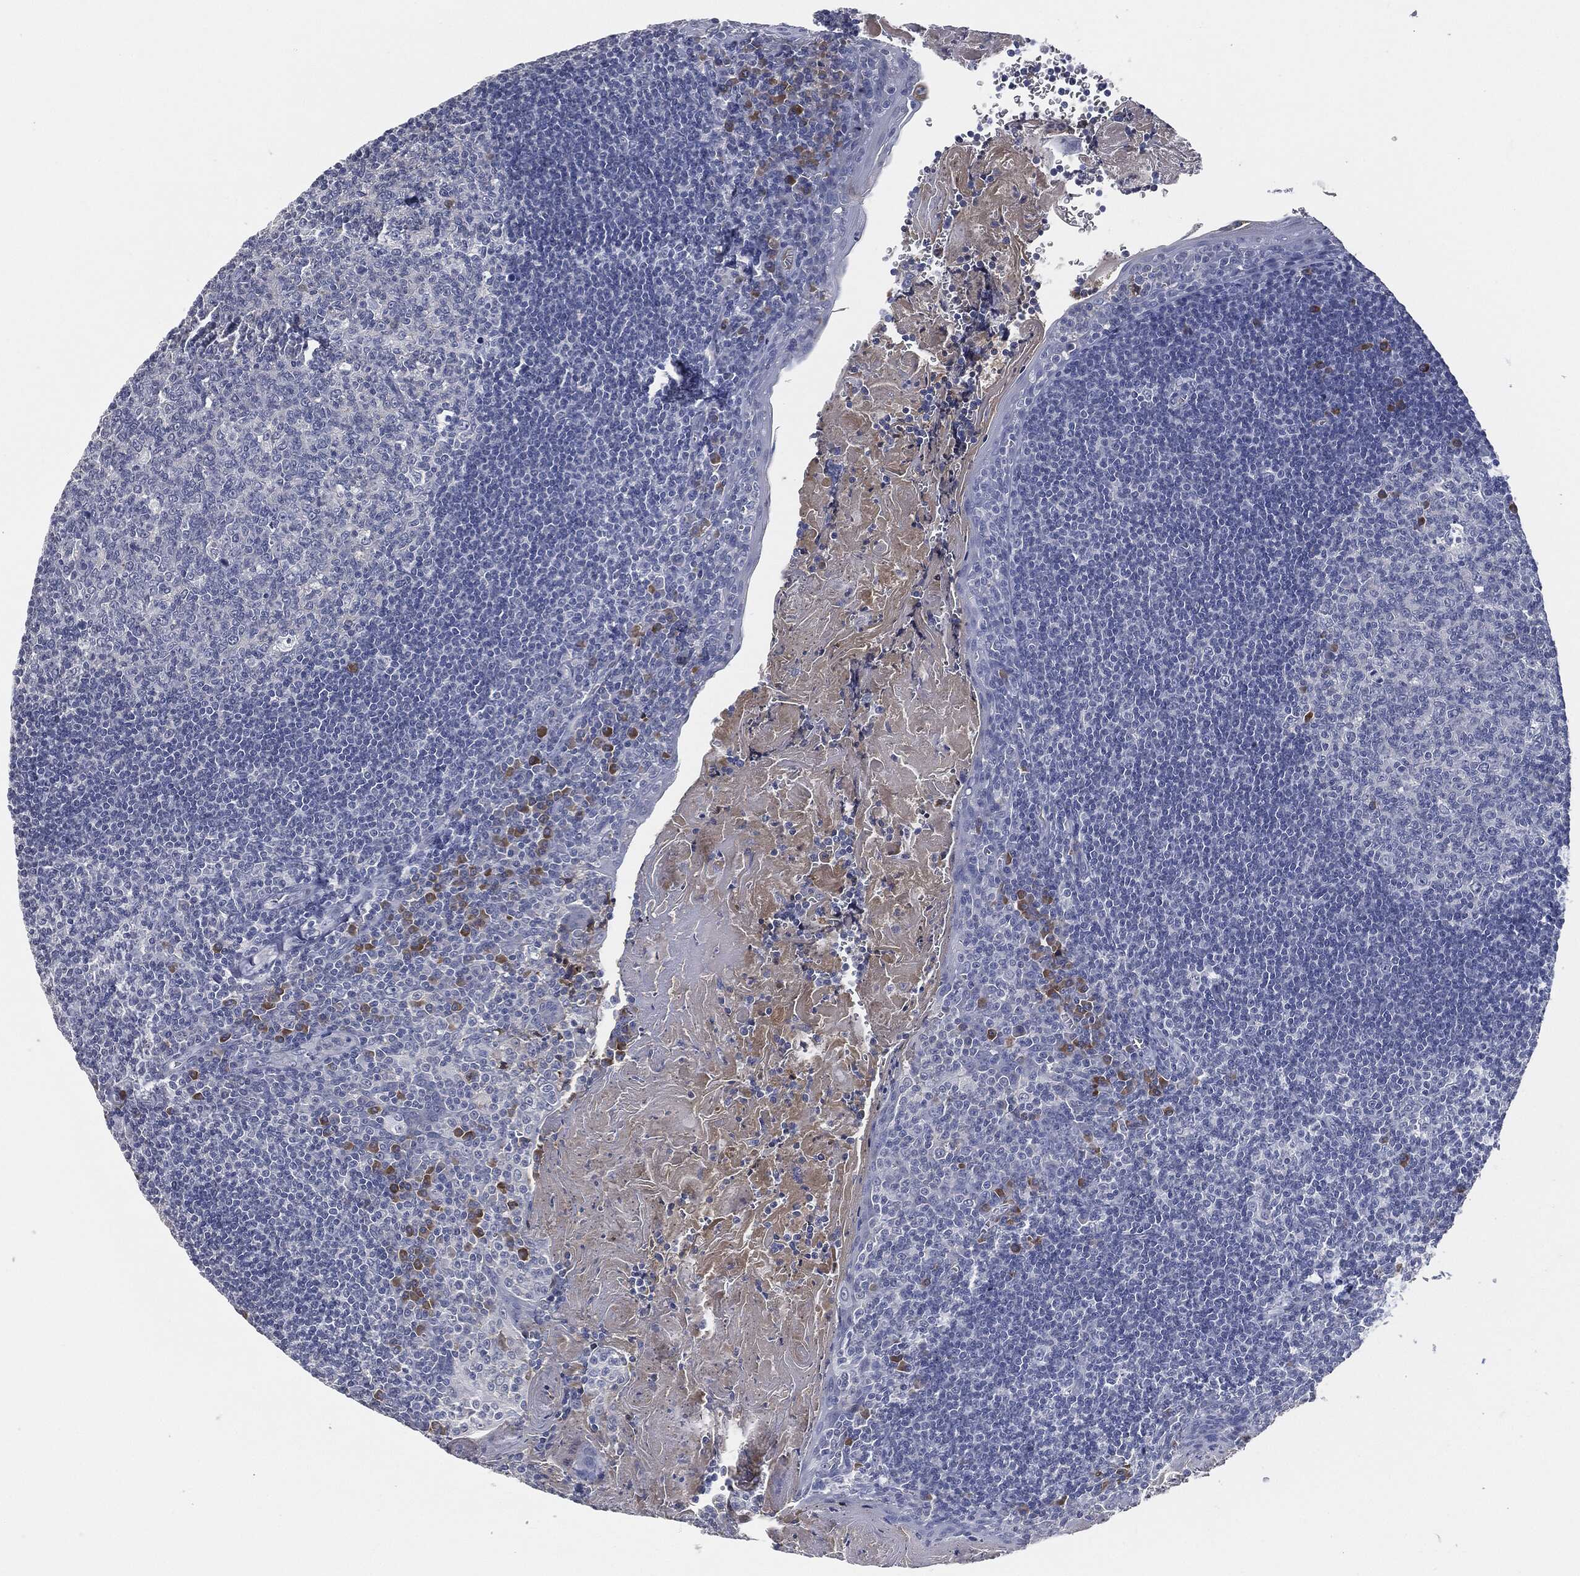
{"staining": {"intensity": "negative", "quantity": "none", "location": "none"}, "tissue": "tonsil", "cell_type": "Germinal center cells", "image_type": "normal", "snomed": [{"axis": "morphology", "description": "Normal tissue, NOS"}, {"axis": "morphology", "description": "Inflammation, NOS"}, {"axis": "topography", "description": "Tonsil"}], "caption": "DAB immunohistochemical staining of normal tonsil displays no significant expression in germinal center cells.", "gene": "SIGLEC7", "patient": {"sex": "female", "age": 31}}